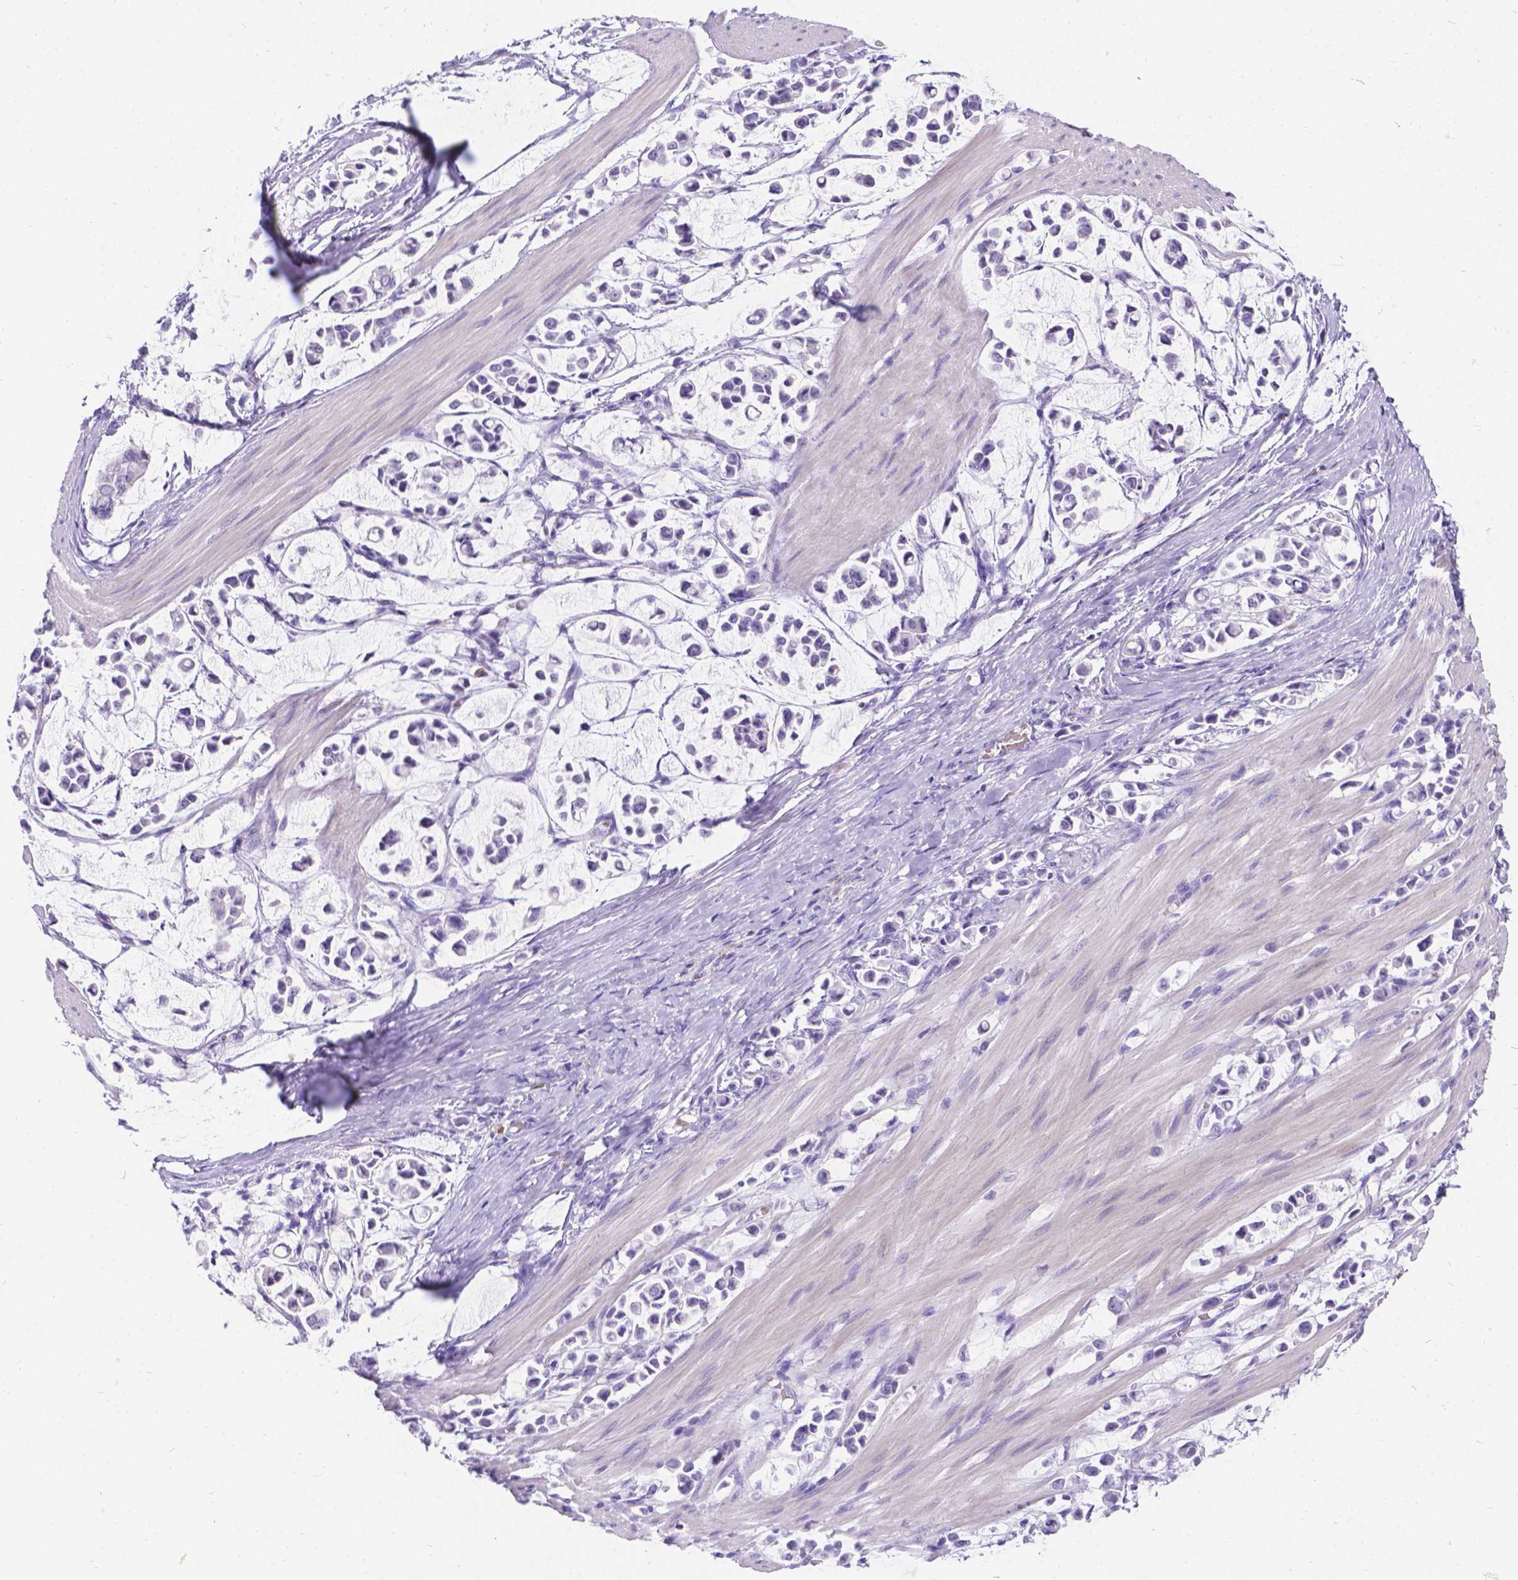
{"staining": {"intensity": "negative", "quantity": "none", "location": "none"}, "tissue": "stomach cancer", "cell_type": "Tumor cells", "image_type": "cancer", "snomed": [{"axis": "morphology", "description": "Adenocarcinoma, NOS"}, {"axis": "topography", "description": "Stomach"}], "caption": "A high-resolution micrograph shows immunohistochemistry (IHC) staining of stomach cancer (adenocarcinoma), which demonstrates no significant staining in tumor cells. (DAB immunohistochemistry, high magnification).", "gene": "GNRHR", "patient": {"sex": "male", "age": 82}}